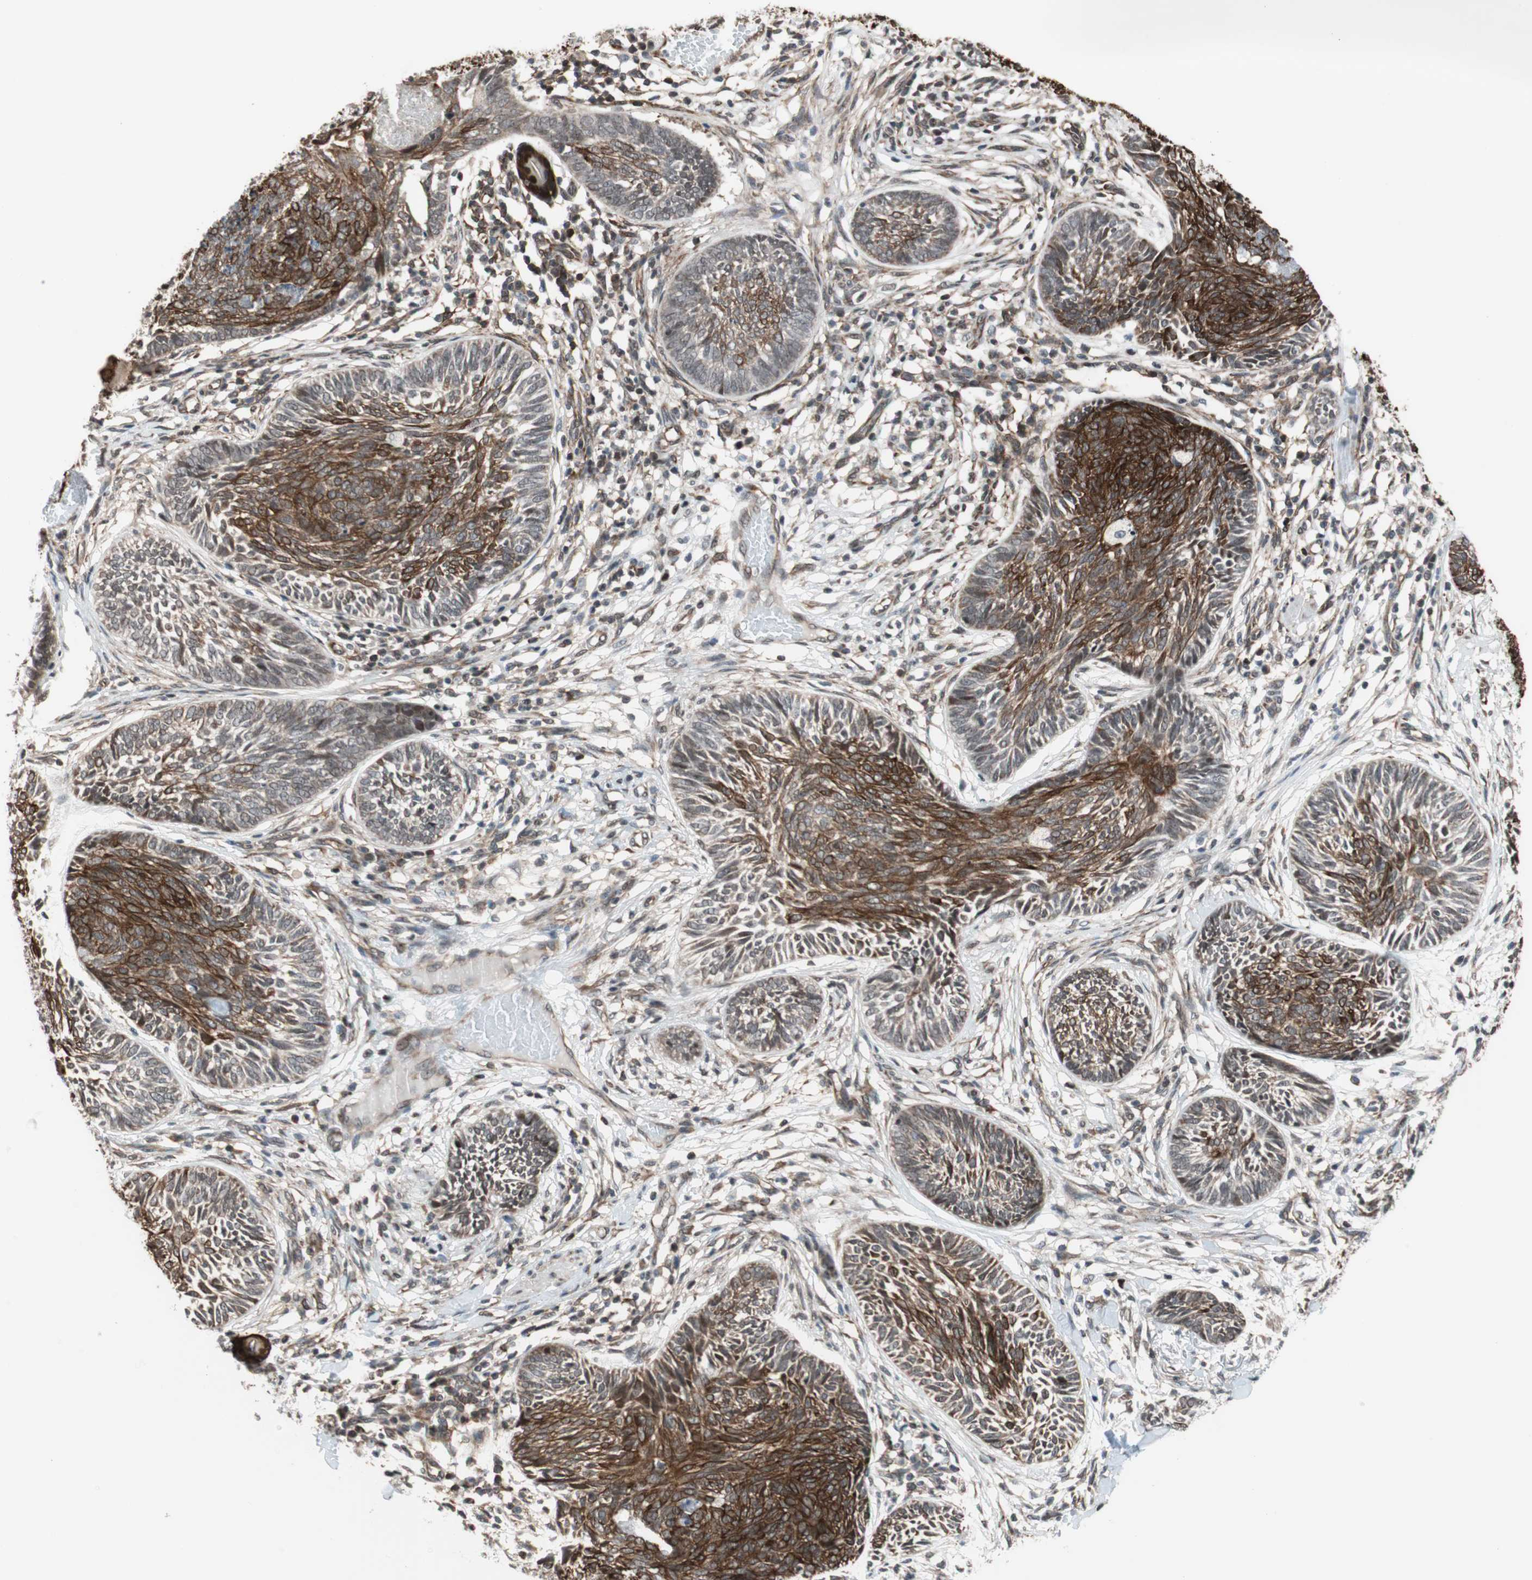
{"staining": {"intensity": "strong", "quantity": ">75%", "location": "cytoplasmic/membranous"}, "tissue": "skin cancer", "cell_type": "Tumor cells", "image_type": "cancer", "snomed": [{"axis": "morphology", "description": "Papilloma, NOS"}, {"axis": "morphology", "description": "Basal cell carcinoma"}, {"axis": "topography", "description": "Skin"}], "caption": "Immunohistochemical staining of human basal cell carcinoma (skin) displays strong cytoplasmic/membranous protein expression in approximately >75% of tumor cells. (Brightfield microscopy of DAB IHC at high magnification).", "gene": "ZNF512B", "patient": {"sex": "male", "age": 87}}